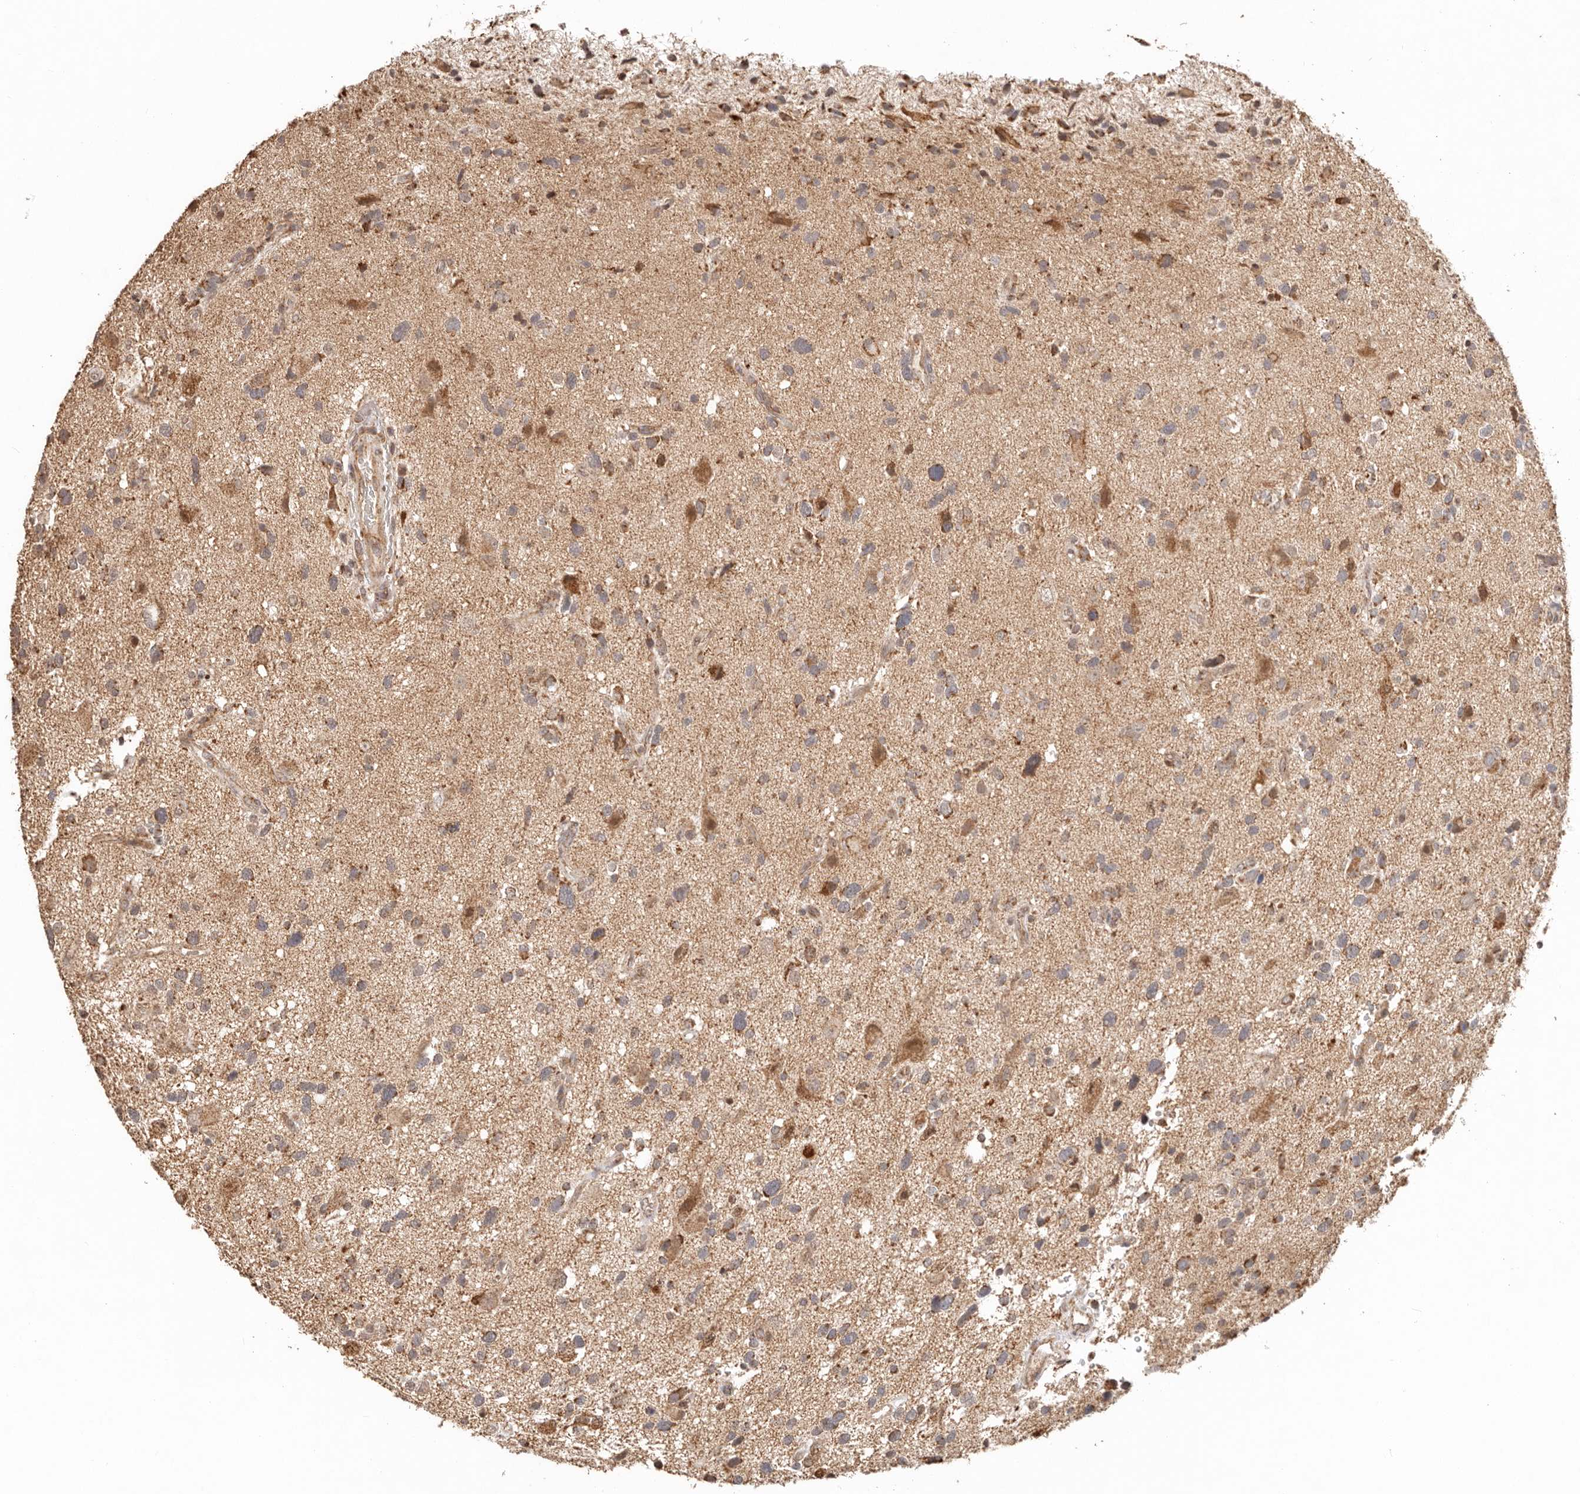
{"staining": {"intensity": "moderate", "quantity": ">75%", "location": "cytoplasmic/membranous"}, "tissue": "glioma", "cell_type": "Tumor cells", "image_type": "cancer", "snomed": [{"axis": "morphology", "description": "Glioma, malignant, High grade"}, {"axis": "topography", "description": "Brain"}], "caption": "Glioma stained with a brown dye exhibits moderate cytoplasmic/membranous positive staining in approximately >75% of tumor cells.", "gene": "NDUFB11", "patient": {"sex": "male", "age": 33}}